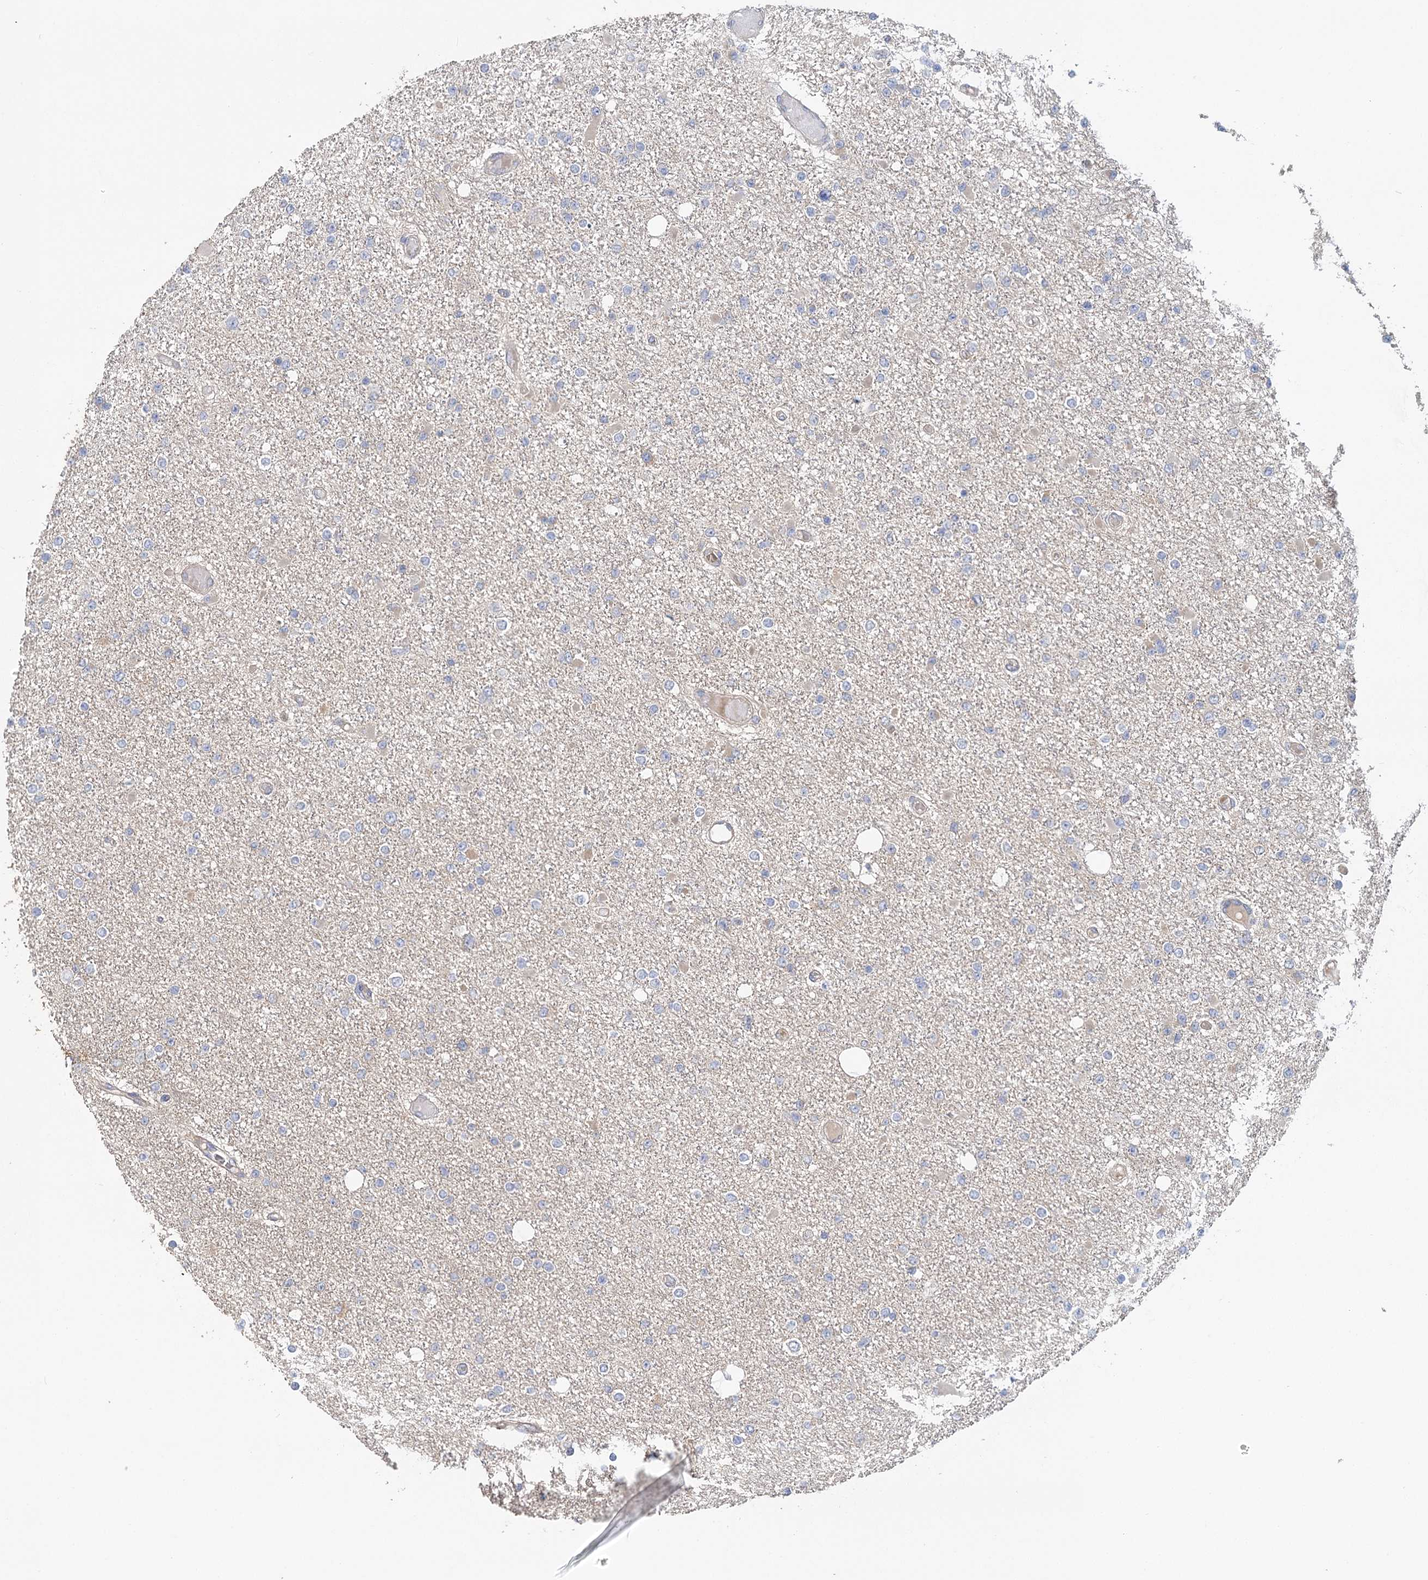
{"staining": {"intensity": "negative", "quantity": "none", "location": "none"}, "tissue": "glioma", "cell_type": "Tumor cells", "image_type": "cancer", "snomed": [{"axis": "morphology", "description": "Glioma, malignant, Low grade"}, {"axis": "topography", "description": "Brain"}], "caption": "Tumor cells show no significant staining in malignant glioma (low-grade). (Stains: DAB IHC with hematoxylin counter stain, Microscopy: brightfield microscopy at high magnification).", "gene": "EPB41L5", "patient": {"sex": "female", "age": 22}}